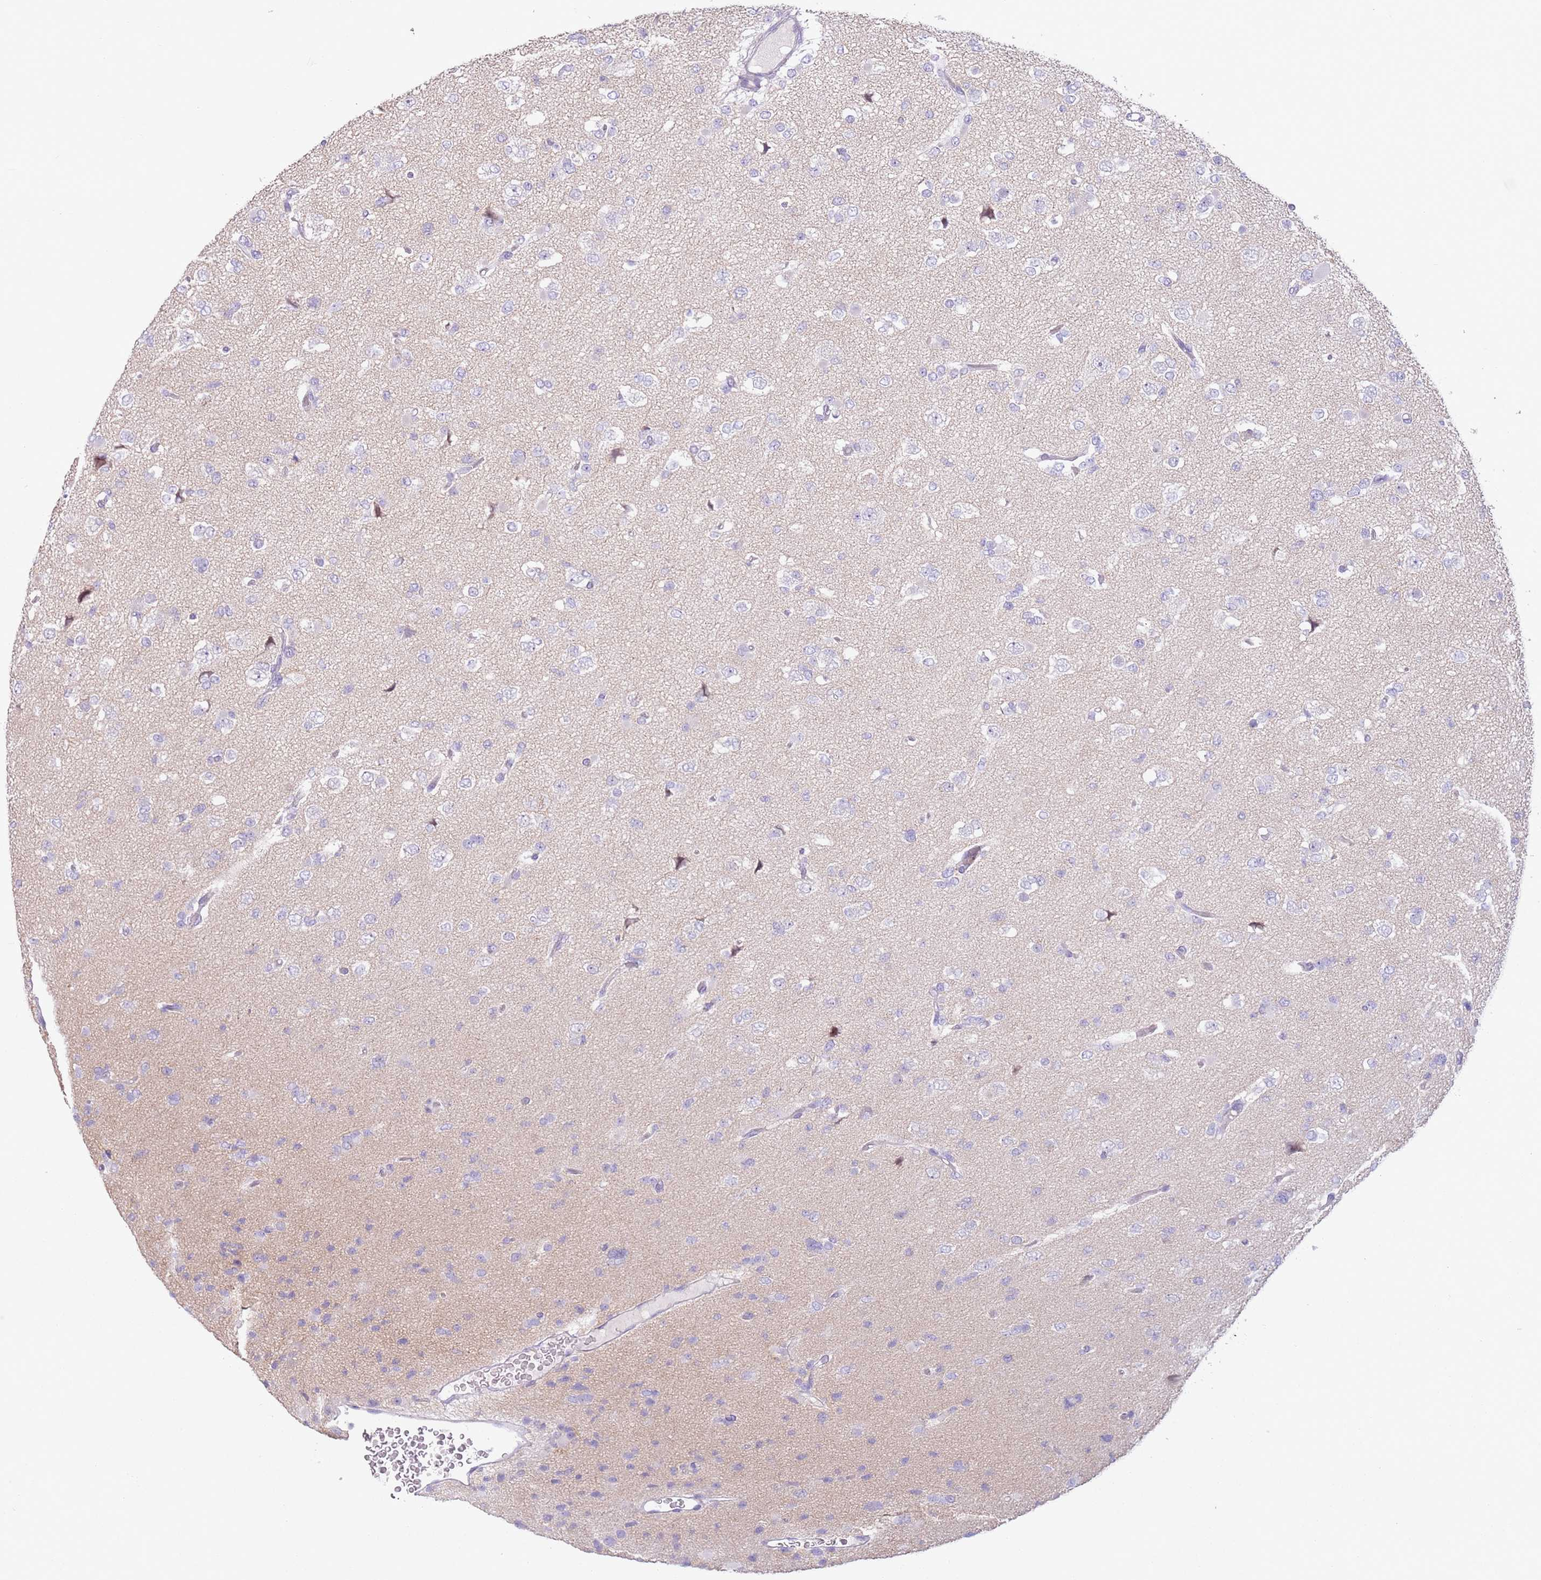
{"staining": {"intensity": "negative", "quantity": "none", "location": "none"}, "tissue": "glioma", "cell_type": "Tumor cells", "image_type": "cancer", "snomed": [{"axis": "morphology", "description": "Glioma, malignant, Low grade"}, {"axis": "topography", "description": "Brain"}], "caption": "Protein analysis of low-grade glioma (malignant) exhibits no significant staining in tumor cells.", "gene": "ZNF697", "patient": {"sex": "female", "age": 22}}